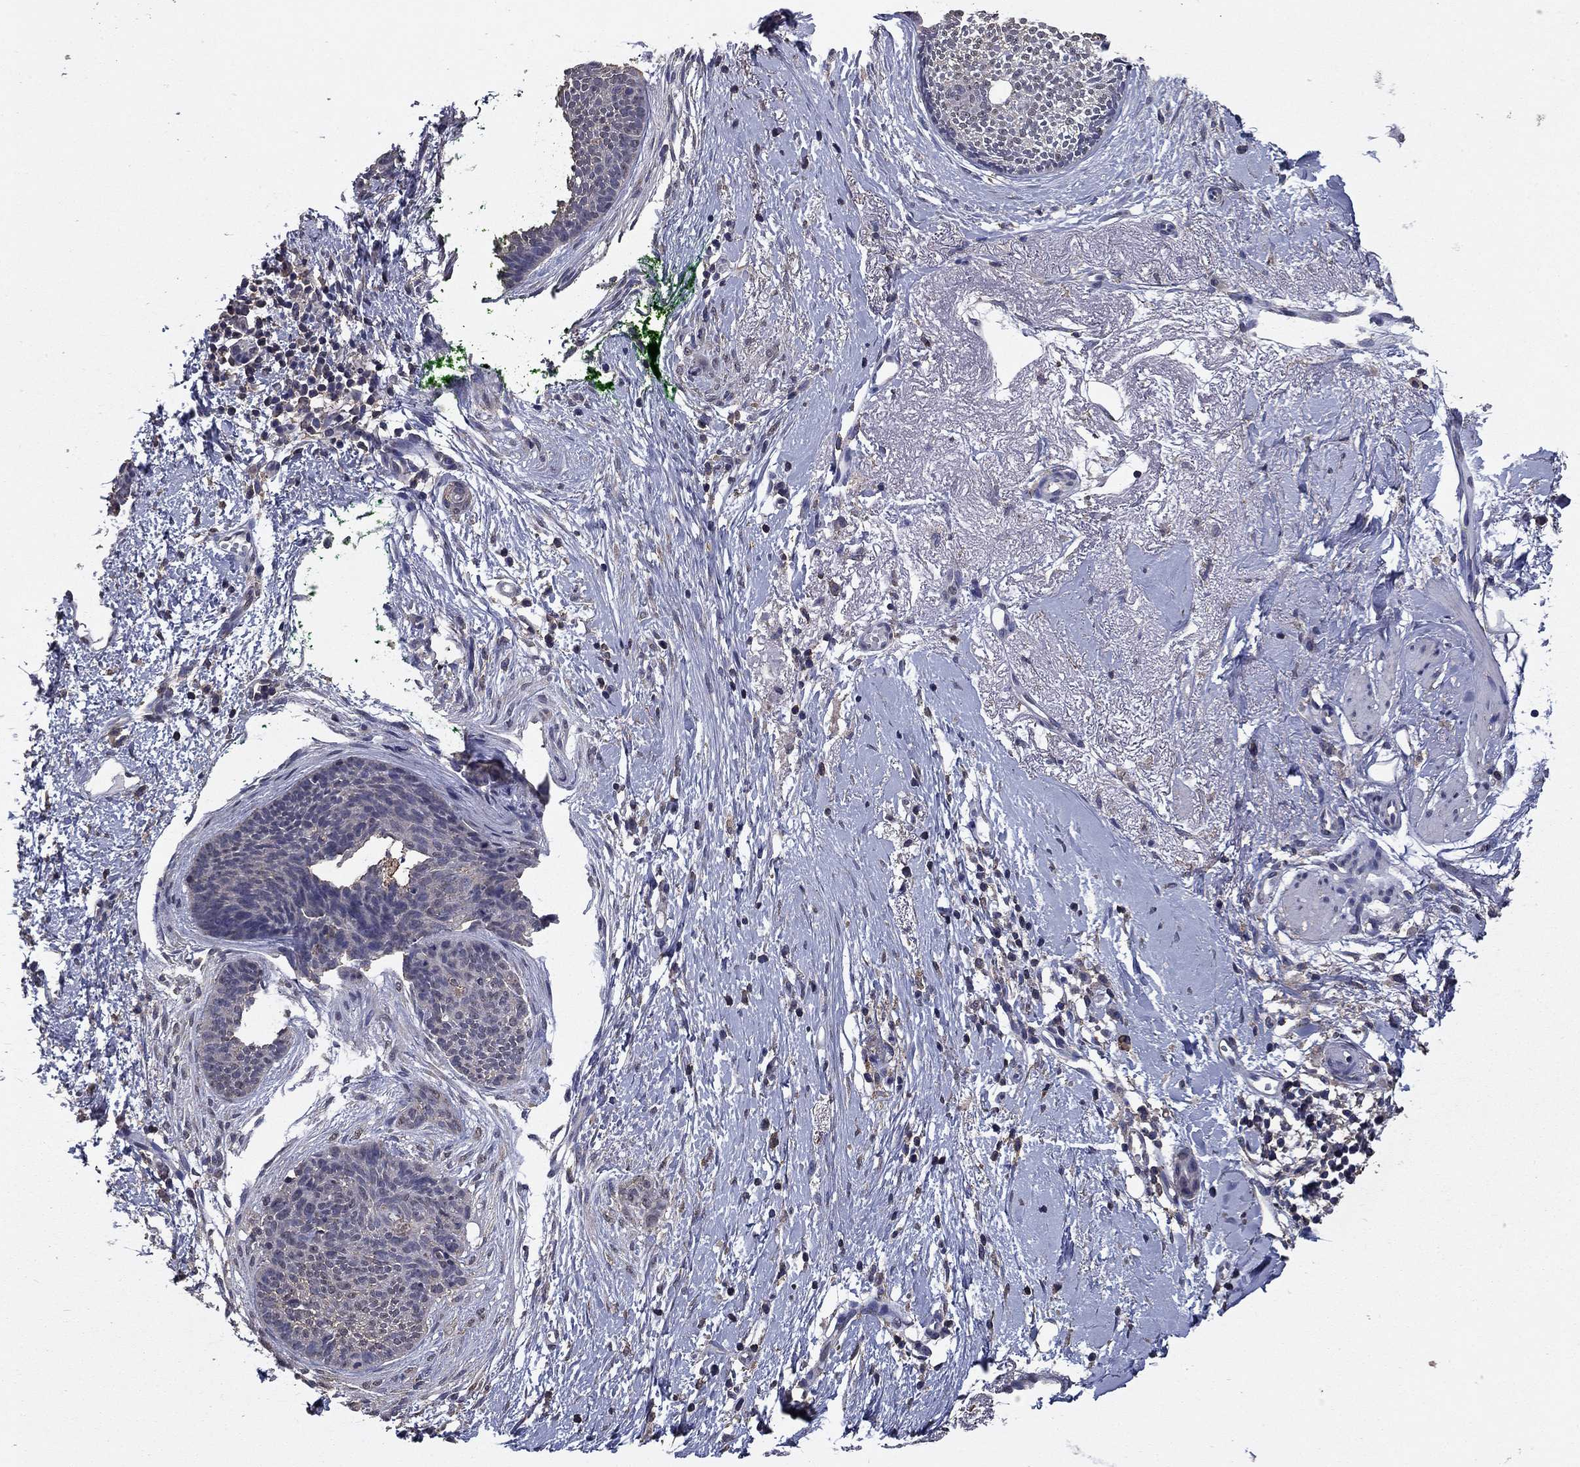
{"staining": {"intensity": "negative", "quantity": "none", "location": "none"}, "tissue": "skin cancer", "cell_type": "Tumor cells", "image_type": "cancer", "snomed": [{"axis": "morphology", "description": "Basal cell carcinoma"}, {"axis": "topography", "description": "Skin"}], "caption": "IHC of human skin cancer displays no expression in tumor cells.", "gene": "MFAP3L", "patient": {"sex": "female", "age": 65}}